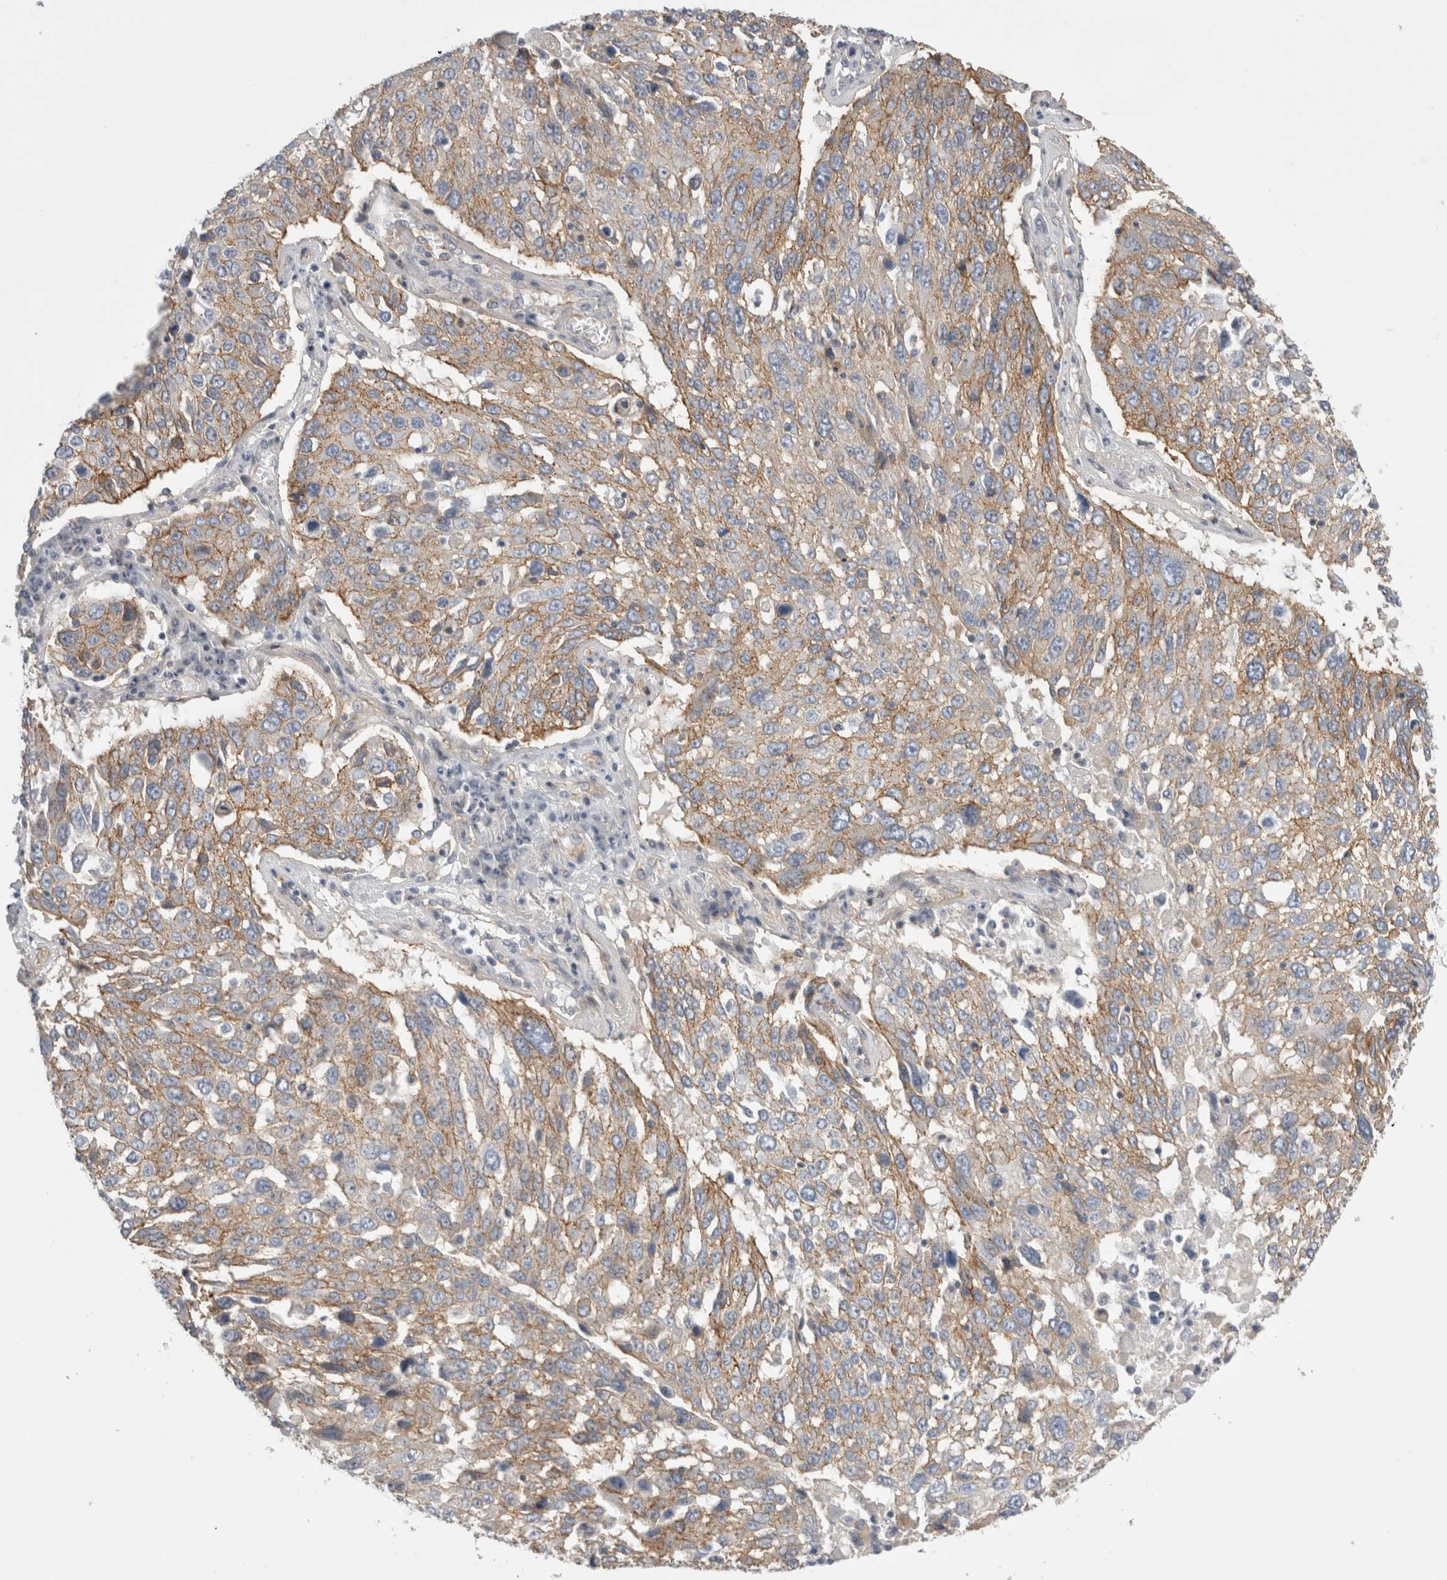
{"staining": {"intensity": "moderate", "quantity": ">75%", "location": "cytoplasmic/membranous"}, "tissue": "lung cancer", "cell_type": "Tumor cells", "image_type": "cancer", "snomed": [{"axis": "morphology", "description": "Squamous cell carcinoma, NOS"}, {"axis": "topography", "description": "Lung"}], "caption": "Approximately >75% of tumor cells in lung squamous cell carcinoma demonstrate moderate cytoplasmic/membranous protein expression as visualized by brown immunohistochemical staining.", "gene": "VANGL1", "patient": {"sex": "male", "age": 65}}